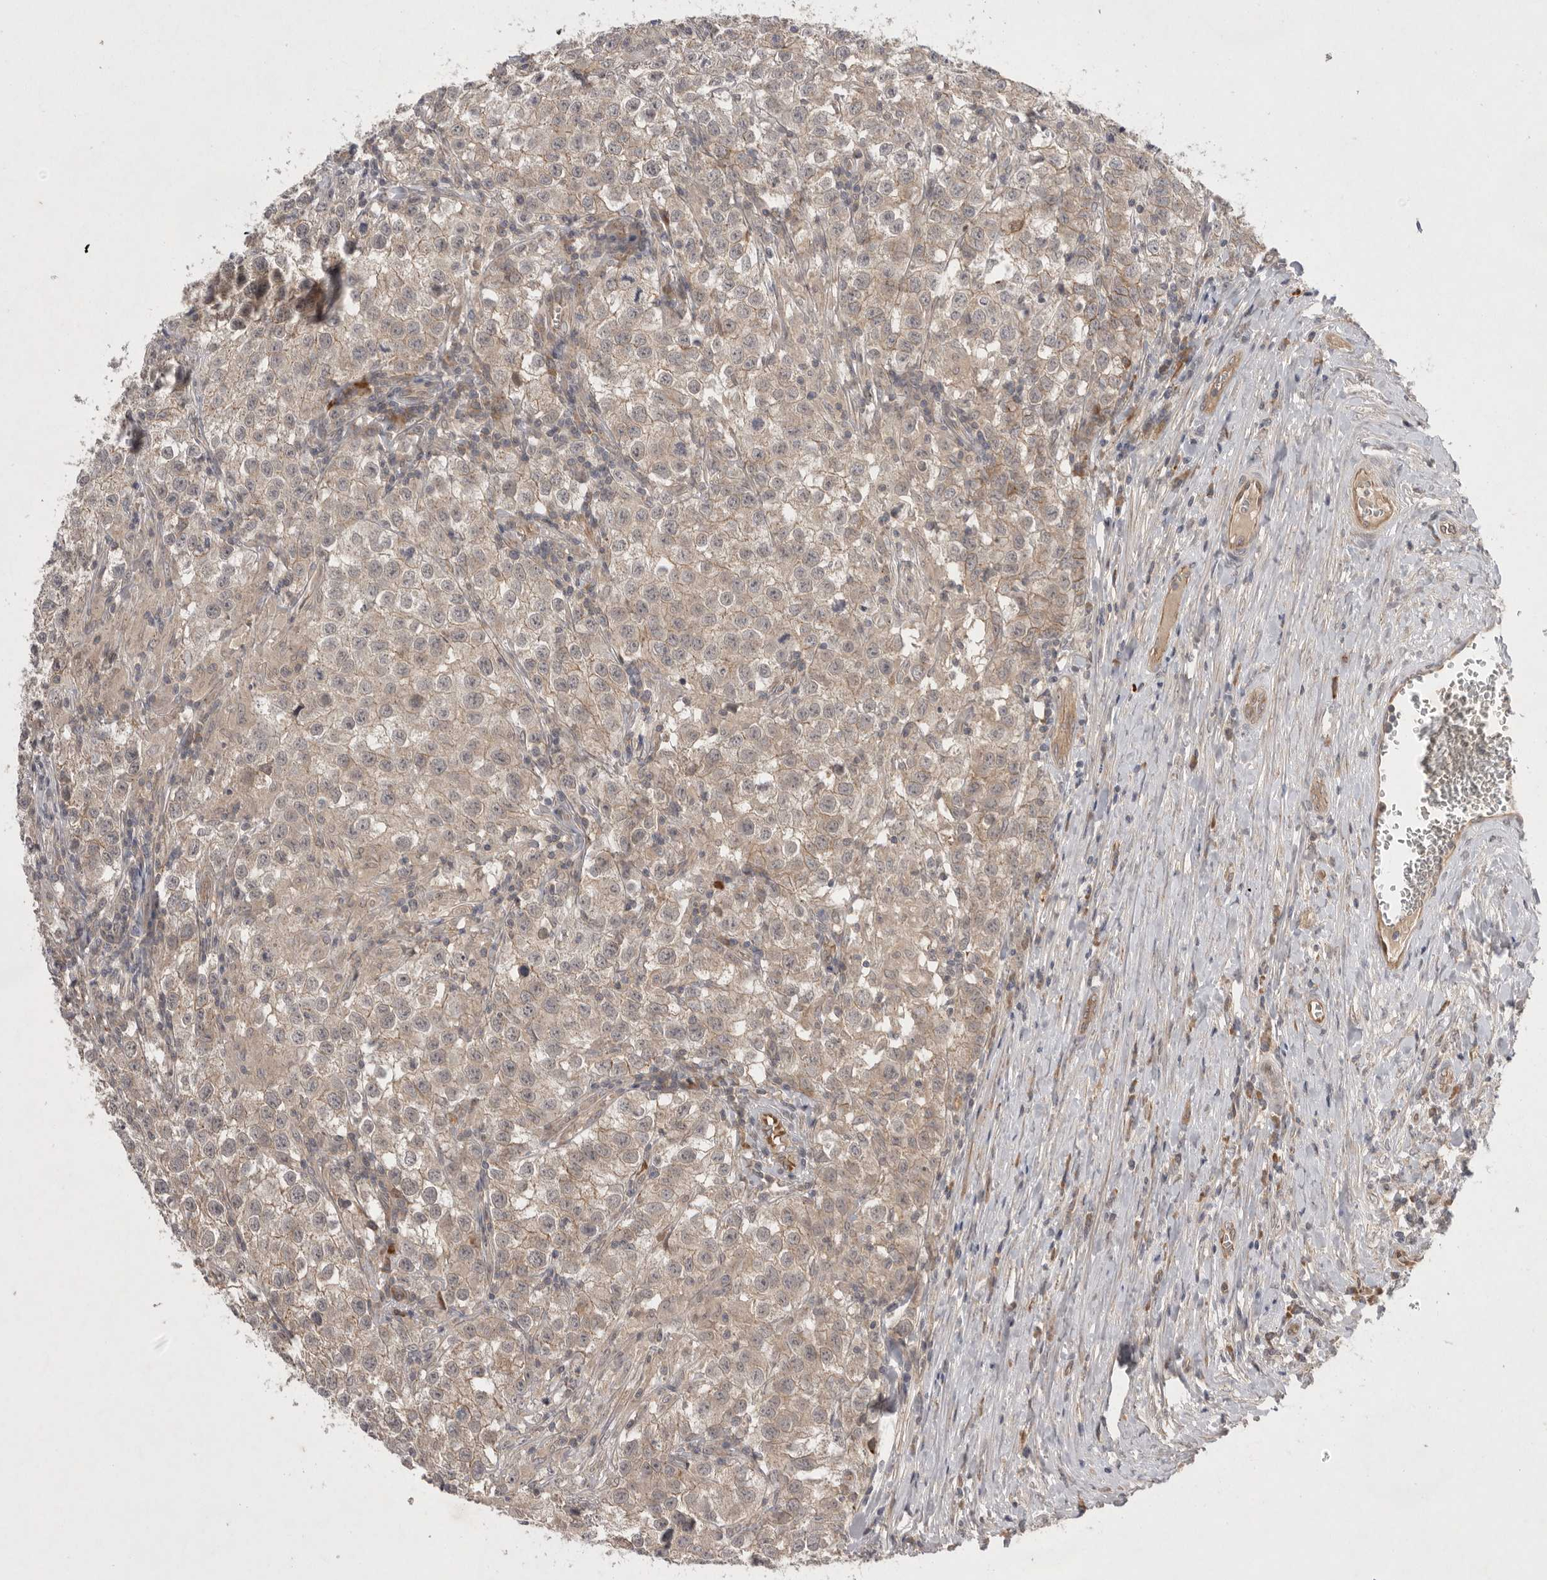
{"staining": {"intensity": "weak", "quantity": ">75%", "location": "cytoplasmic/membranous"}, "tissue": "testis cancer", "cell_type": "Tumor cells", "image_type": "cancer", "snomed": [{"axis": "morphology", "description": "Seminoma, NOS"}, {"axis": "morphology", "description": "Carcinoma, Embryonal, NOS"}, {"axis": "topography", "description": "Testis"}], "caption": "DAB (3,3'-diaminobenzidine) immunohistochemical staining of testis embryonal carcinoma demonstrates weak cytoplasmic/membranous protein expression in about >75% of tumor cells. (DAB (3,3'-diaminobenzidine) IHC, brown staining for protein, blue staining for nuclei).", "gene": "NRCAM", "patient": {"sex": "male", "age": 43}}